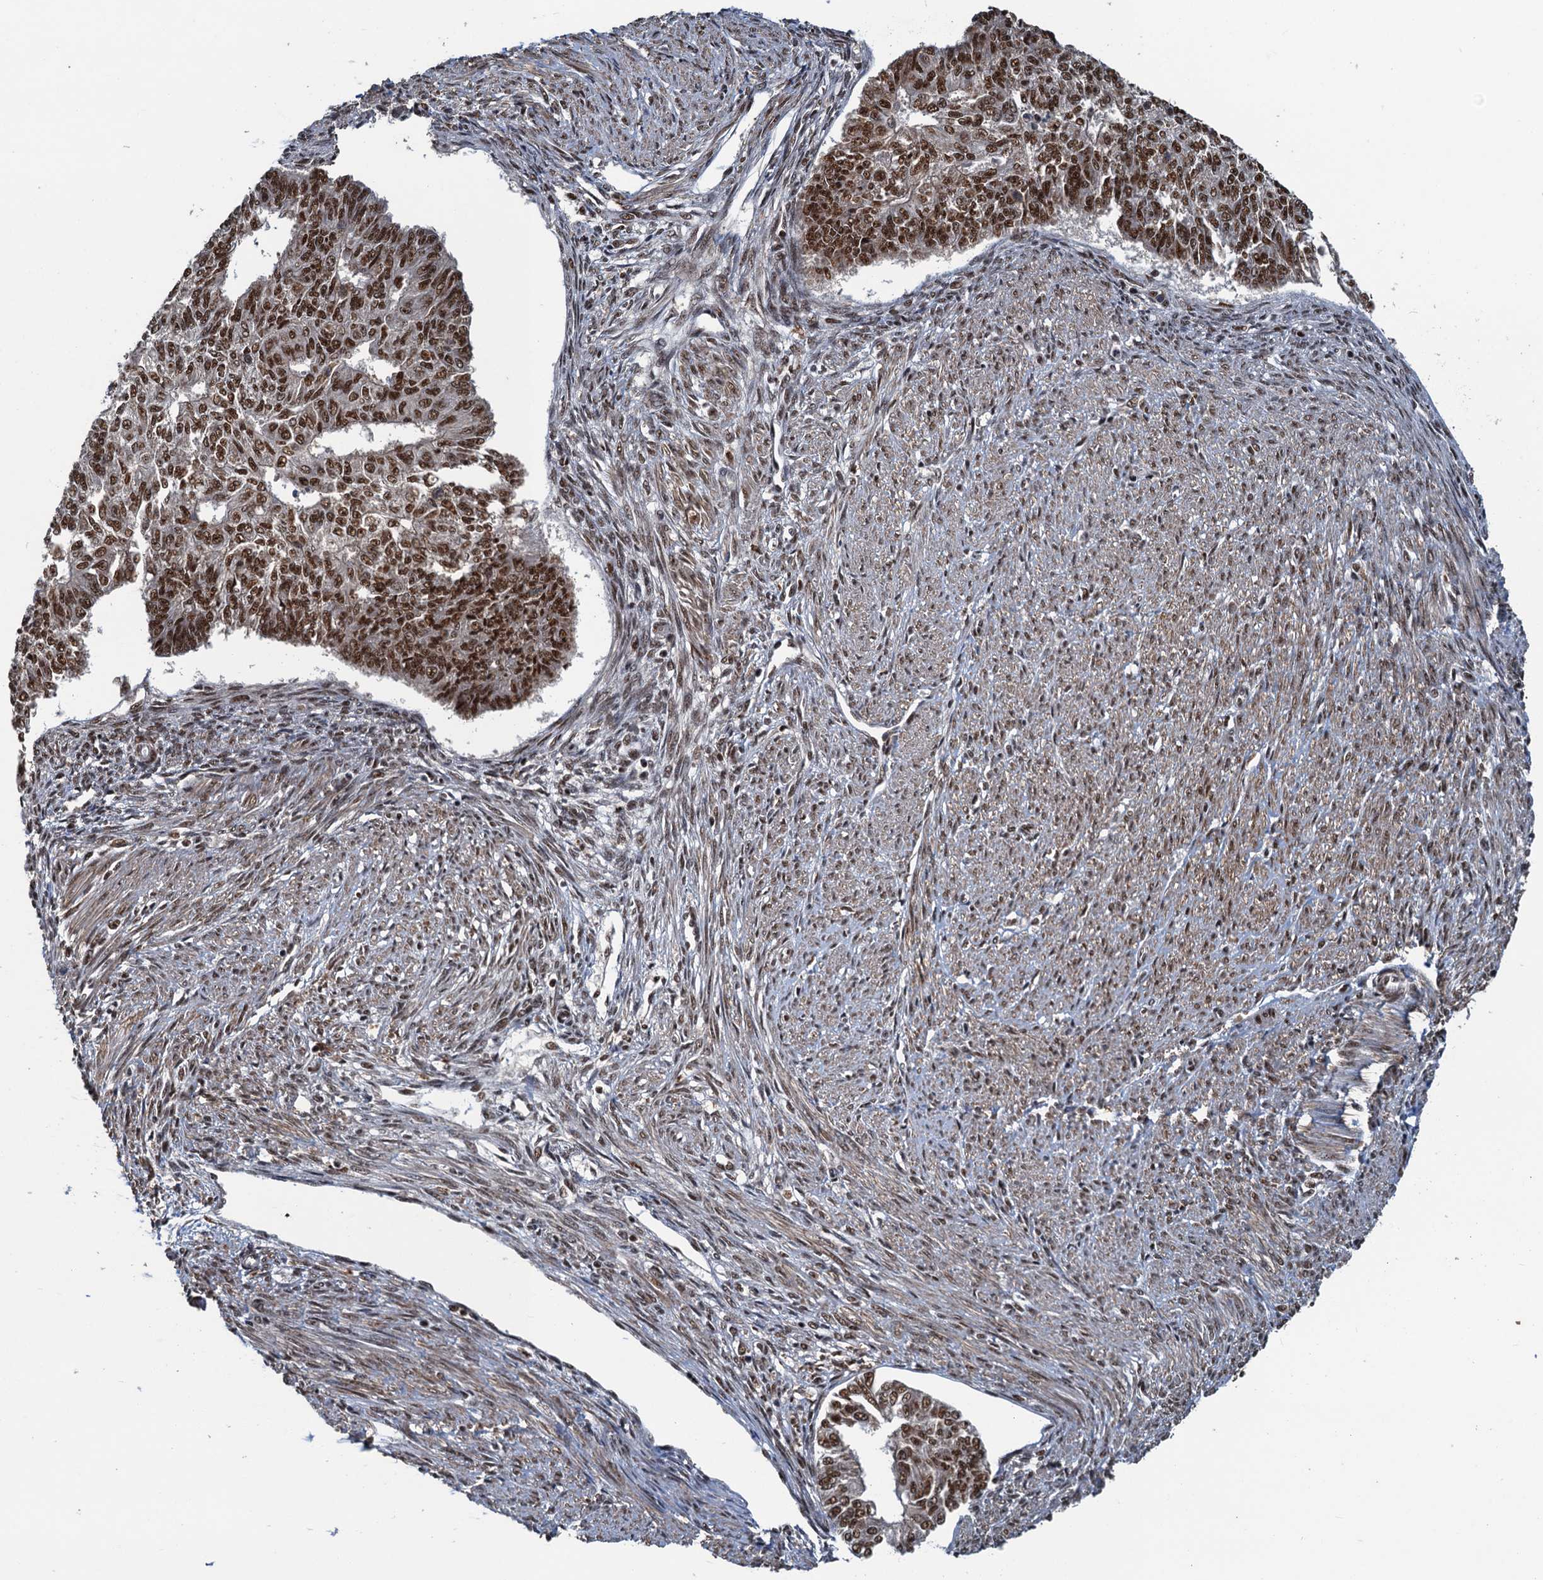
{"staining": {"intensity": "strong", "quantity": ">75%", "location": "nuclear"}, "tissue": "endometrial cancer", "cell_type": "Tumor cells", "image_type": "cancer", "snomed": [{"axis": "morphology", "description": "Adenocarcinoma, NOS"}, {"axis": "topography", "description": "Endometrium"}], "caption": "Brown immunohistochemical staining in human endometrial adenocarcinoma shows strong nuclear staining in approximately >75% of tumor cells.", "gene": "ZC3H18", "patient": {"sex": "female", "age": 32}}